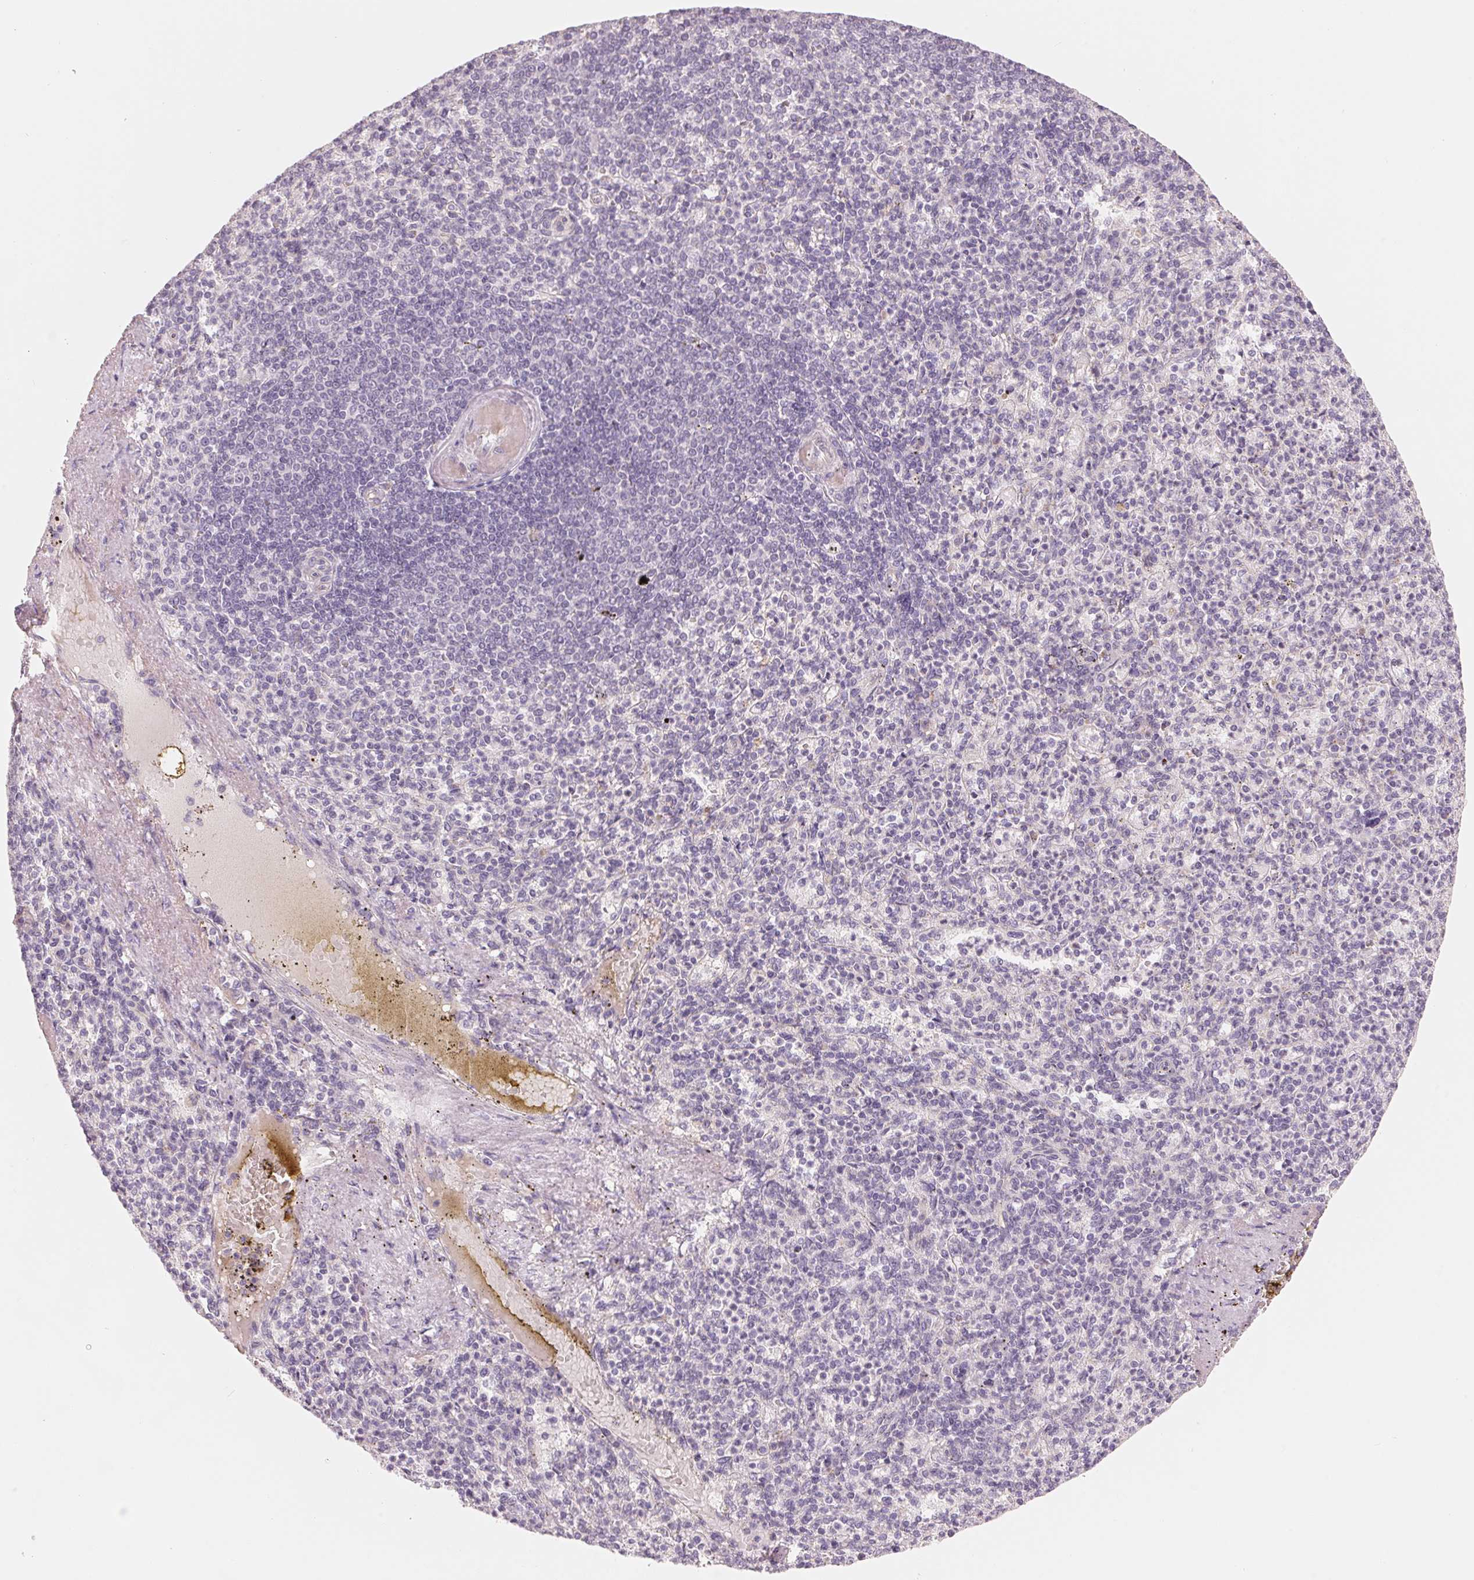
{"staining": {"intensity": "negative", "quantity": "none", "location": "none"}, "tissue": "spleen", "cell_type": "Cells in red pulp", "image_type": "normal", "snomed": [{"axis": "morphology", "description": "Normal tissue, NOS"}, {"axis": "topography", "description": "Spleen"}], "caption": "IHC photomicrograph of benign spleen stained for a protein (brown), which displays no expression in cells in red pulp.", "gene": "CFHR2", "patient": {"sex": "female", "age": 74}}